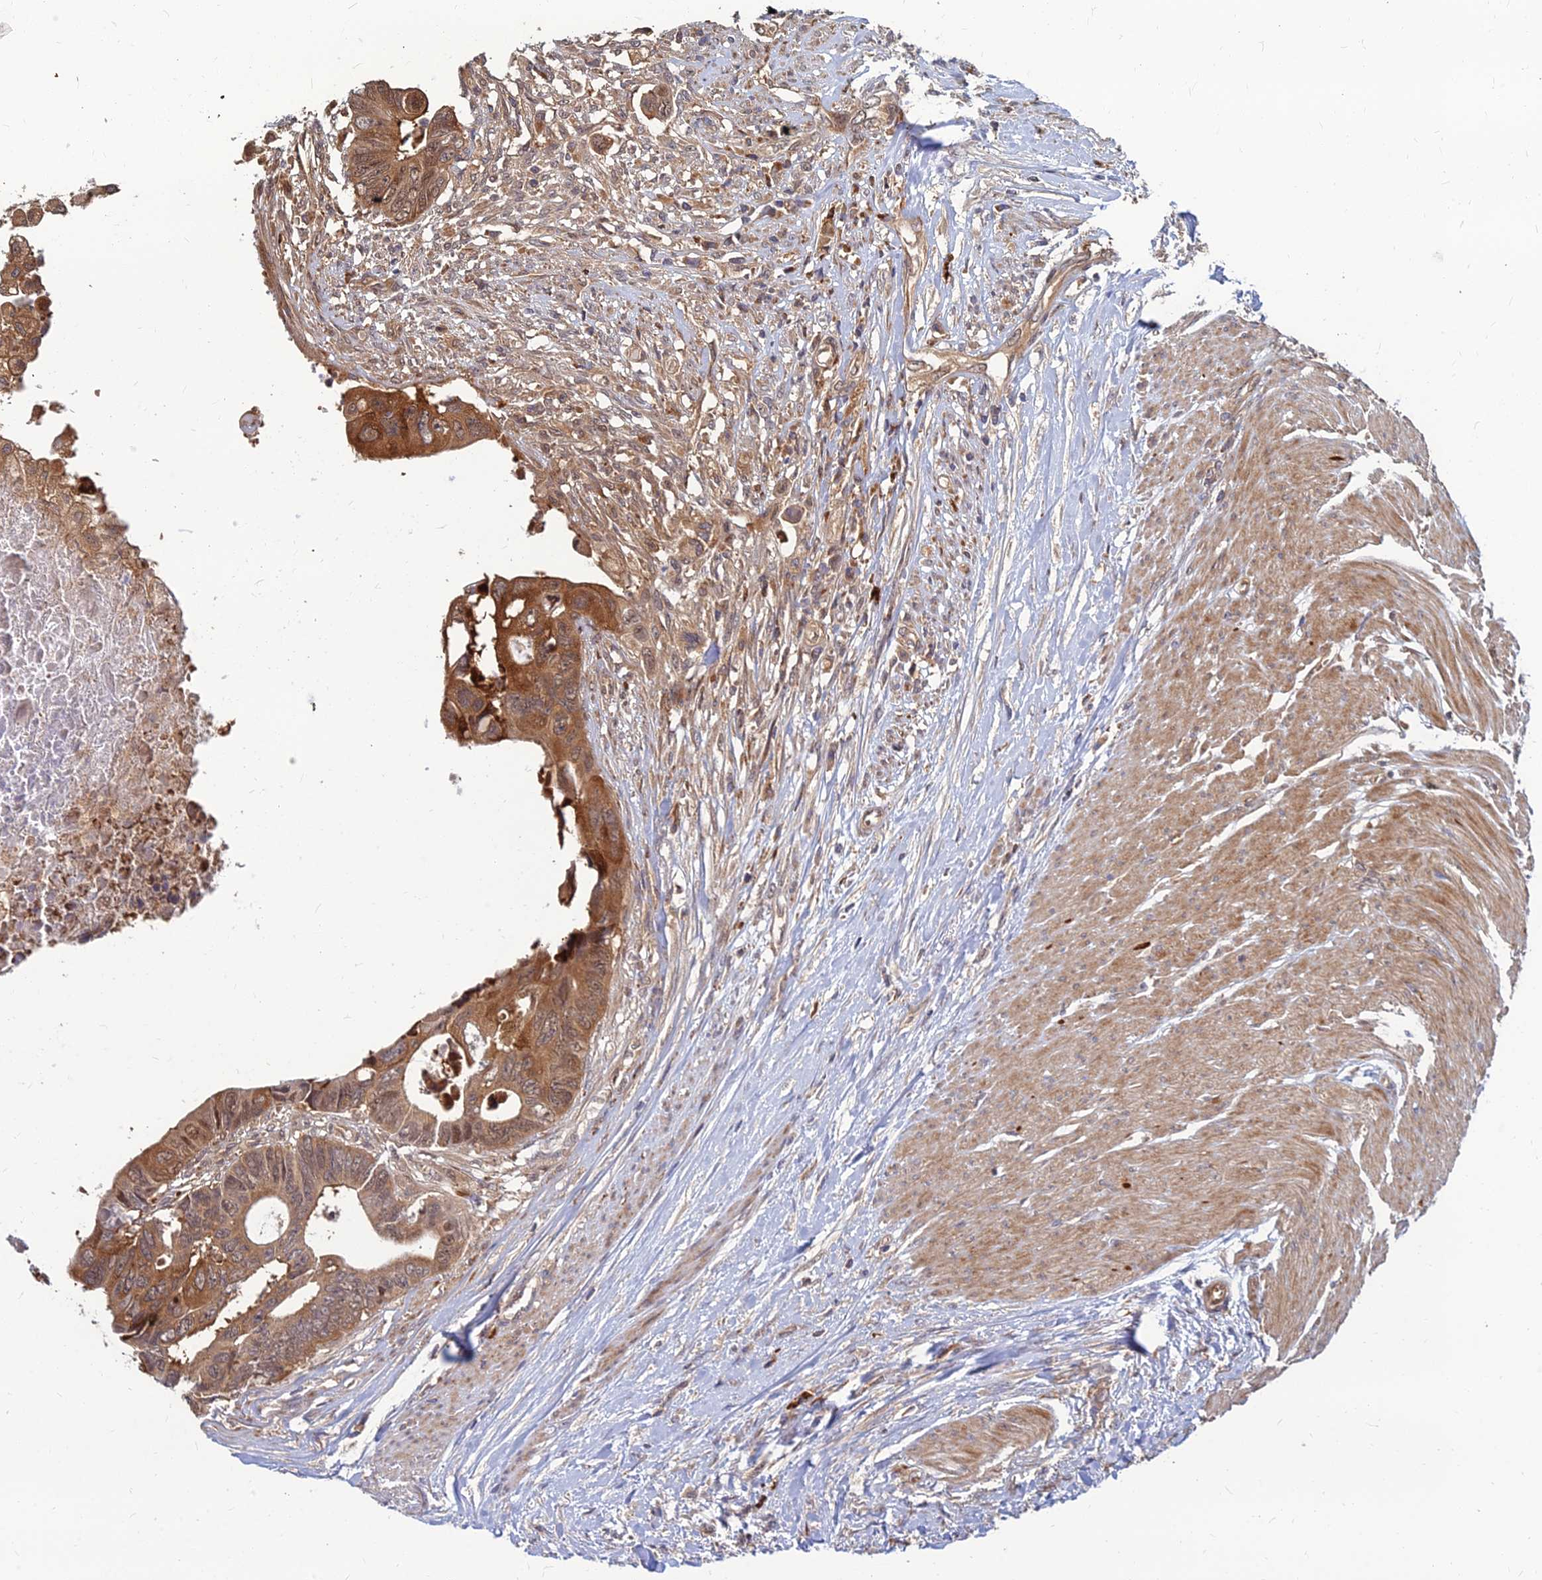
{"staining": {"intensity": "strong", "quantity": ">75%", "location": "cytoplasmic/membranous"}, "tissue": "colorectal cancer", "cell_type": "Tumor cells", "image_type": "cancer", "snomed": [{"axis": "morphology", "description": "Adenocarcinoma, NOS"}, {"axis": "topography", "description": "Rectum"}], "caption": "The image shows immunohistochemical staining of colorectal cancer (adenocarcinoma). There is strong cytoplasmic/membranous positivity is seen in about >75% of tumor cells.", "gene": "CCT6B", "patient": {"sex": "female", "age": 78}}